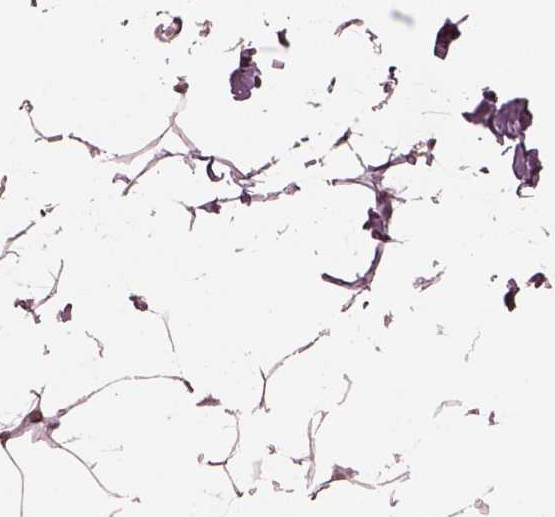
{"staining": {"intensity": "negative", "quantity": "none", "location": "none"}, "tissue": "breast", "cell_type": "Adipocytes", "image_type": "normal", "snomed": [{"axis": "morphology", "description": "Normal tissue, NOS"}, {"axis": "topography", "description": "Breast"}], "caption": "Immunohistochemical staining of unremarkable breast displays no significant expression in adipocytes.", "gene": "IQCB1", "patient": {"sex": "female", "age": 32}}